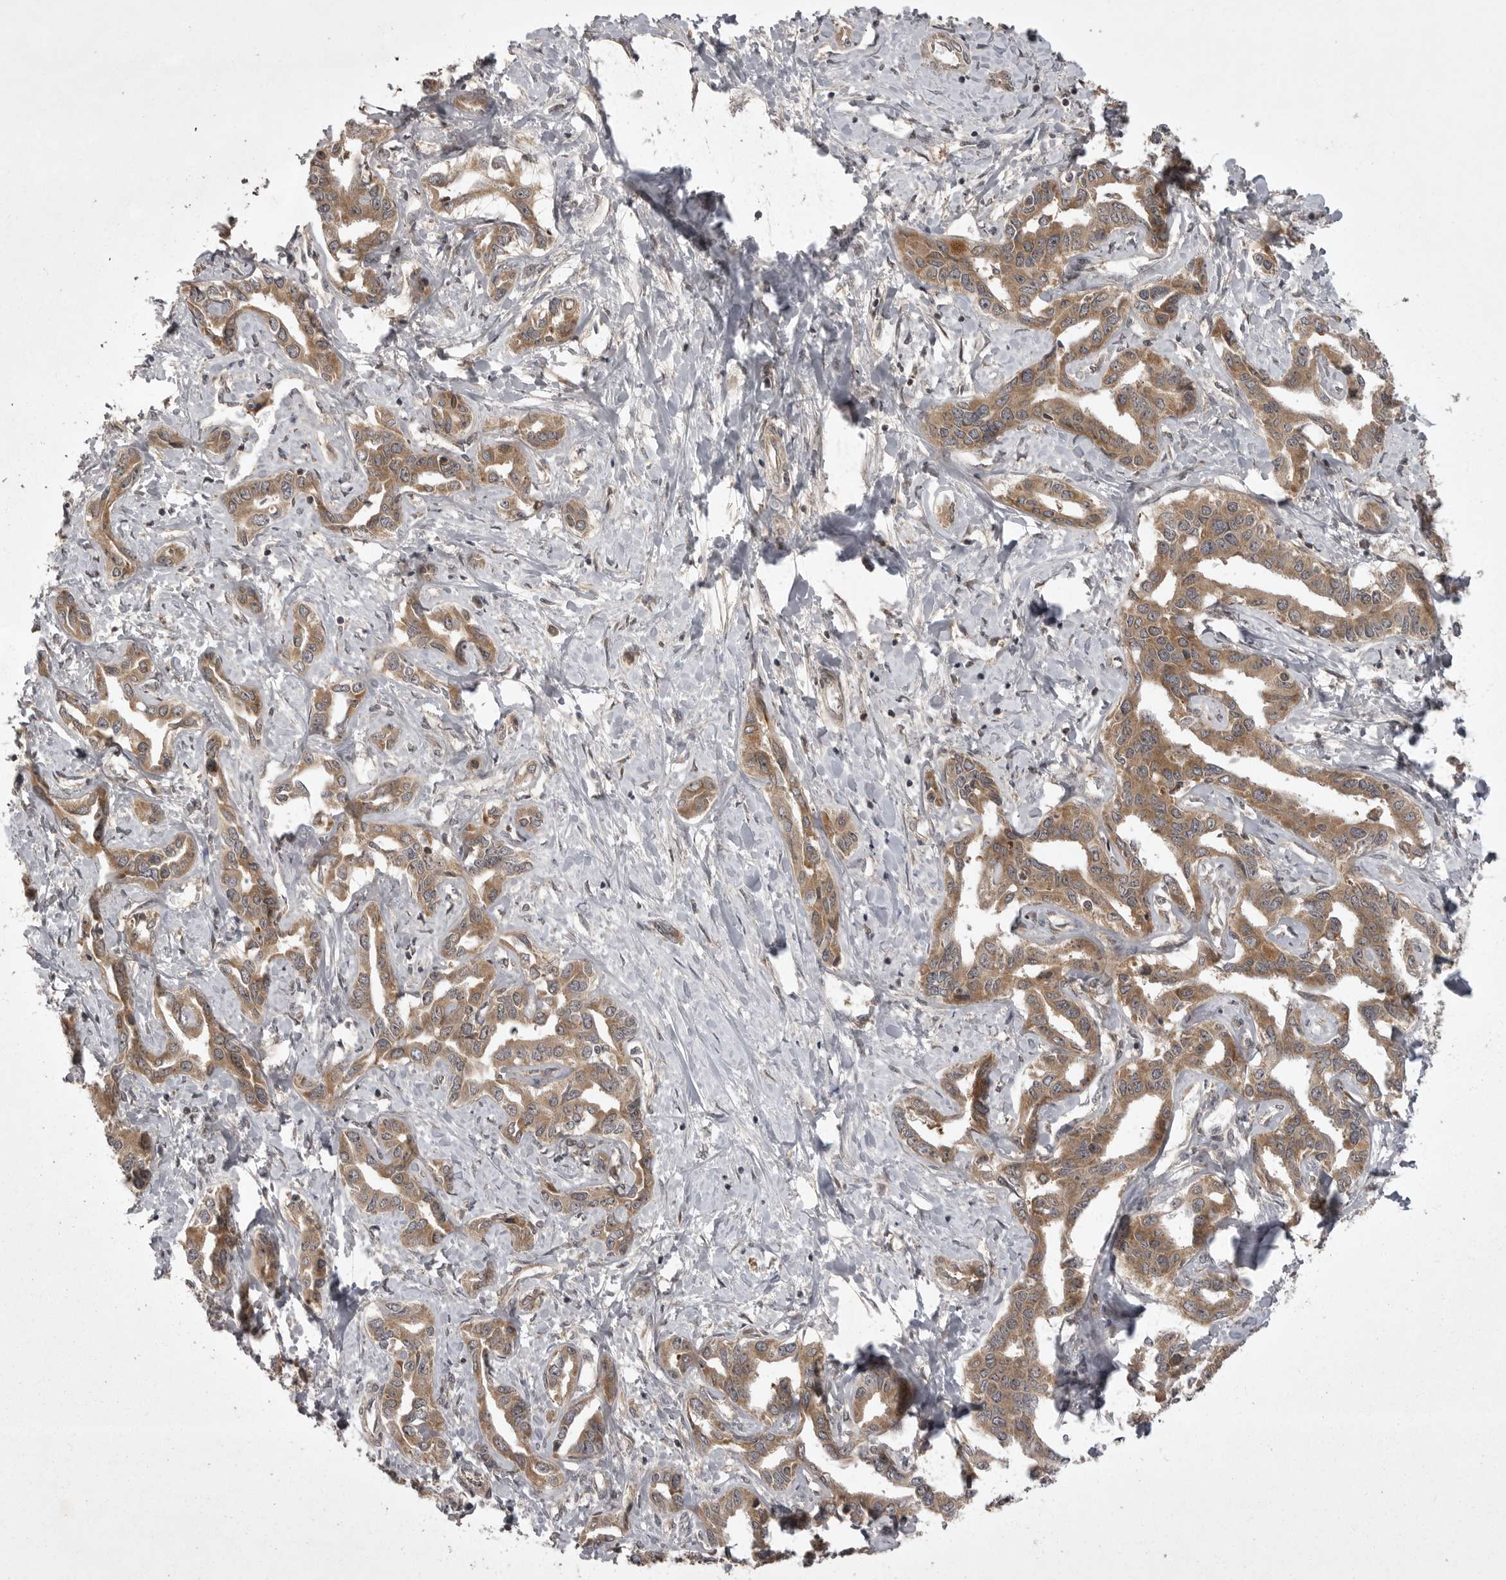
{"staining": {"intensity": "moderate", "quantity": ">75%", "location": "cytoplasmic/membranous"}, "tissue": "liver cancer", "cell_type": "Tumor cells", "image_type": "cancer", "snomed": [{"axis": "morphology", "description": "Cholangiocarcinoma"}, {"axis": "topography", "description": "Liver"}], "caption": "Protein expression analysis of human cholangiocarcinoma (liver) reveals moderate cytoplasmic/membranous expression in about >75% of tumor cells.", "gene": "STK24", "patient": {"sex": "male", "age": 59}}